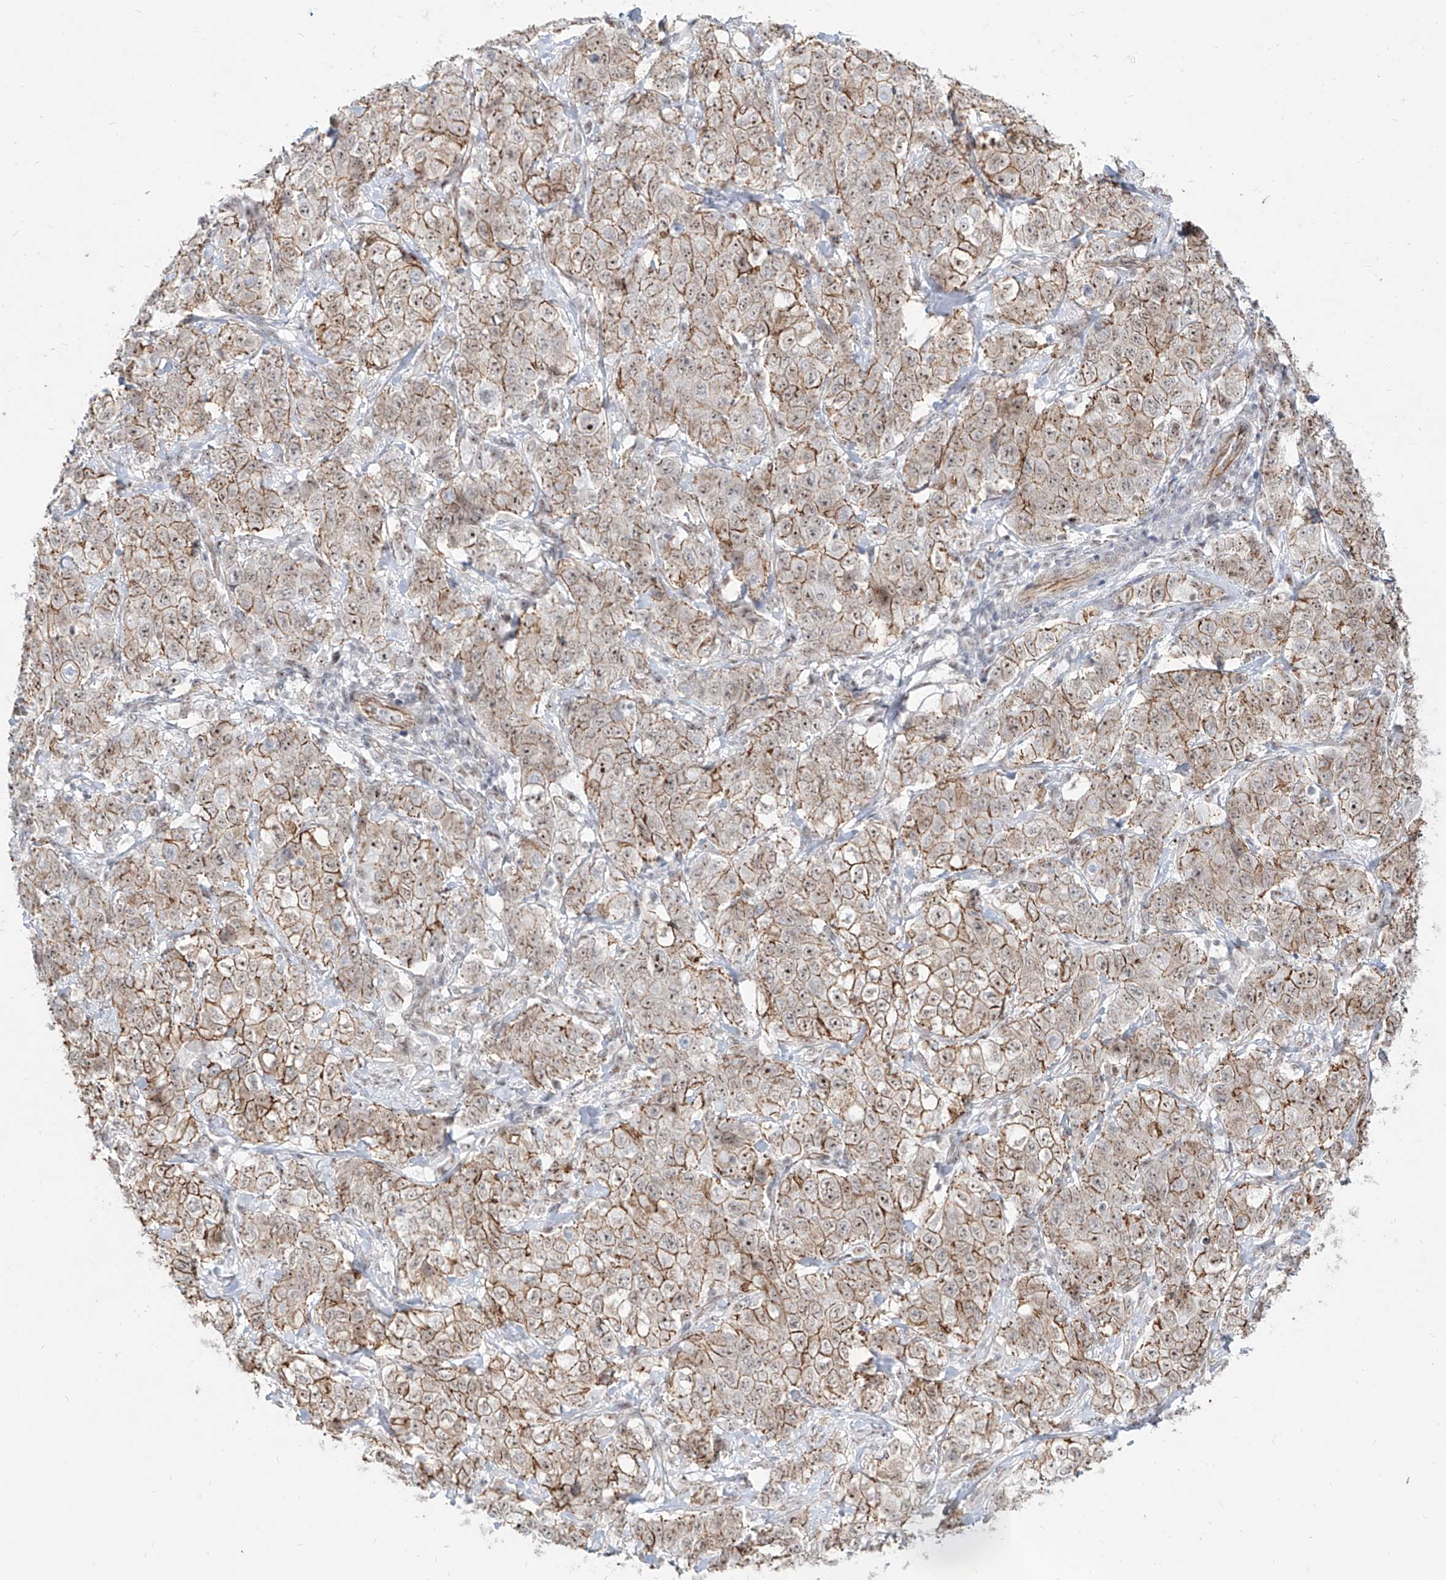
{"staining": {"intensity": "moderate", "quantity": ">75%", "location": "cytoplasmic/membranous,nuclear"}, "tissue": "stomach cancer", "cell_type": "Tumor cells", "image_type": "cancer", "snomed": [{"axis": "morphology", "description": "Adenocarcinoma, NOS"}, {"axis": "topography", "description": "Stomach"}], "caption": "Moderate cytoplasmic/membranous and nuclear staining for a protein is identified in about >75% of tumor cells of stomach cancer (adenocarcinoma) using IHC.", "gene": "ZNF710", "patient": {"sex": "male", "age": 48}}